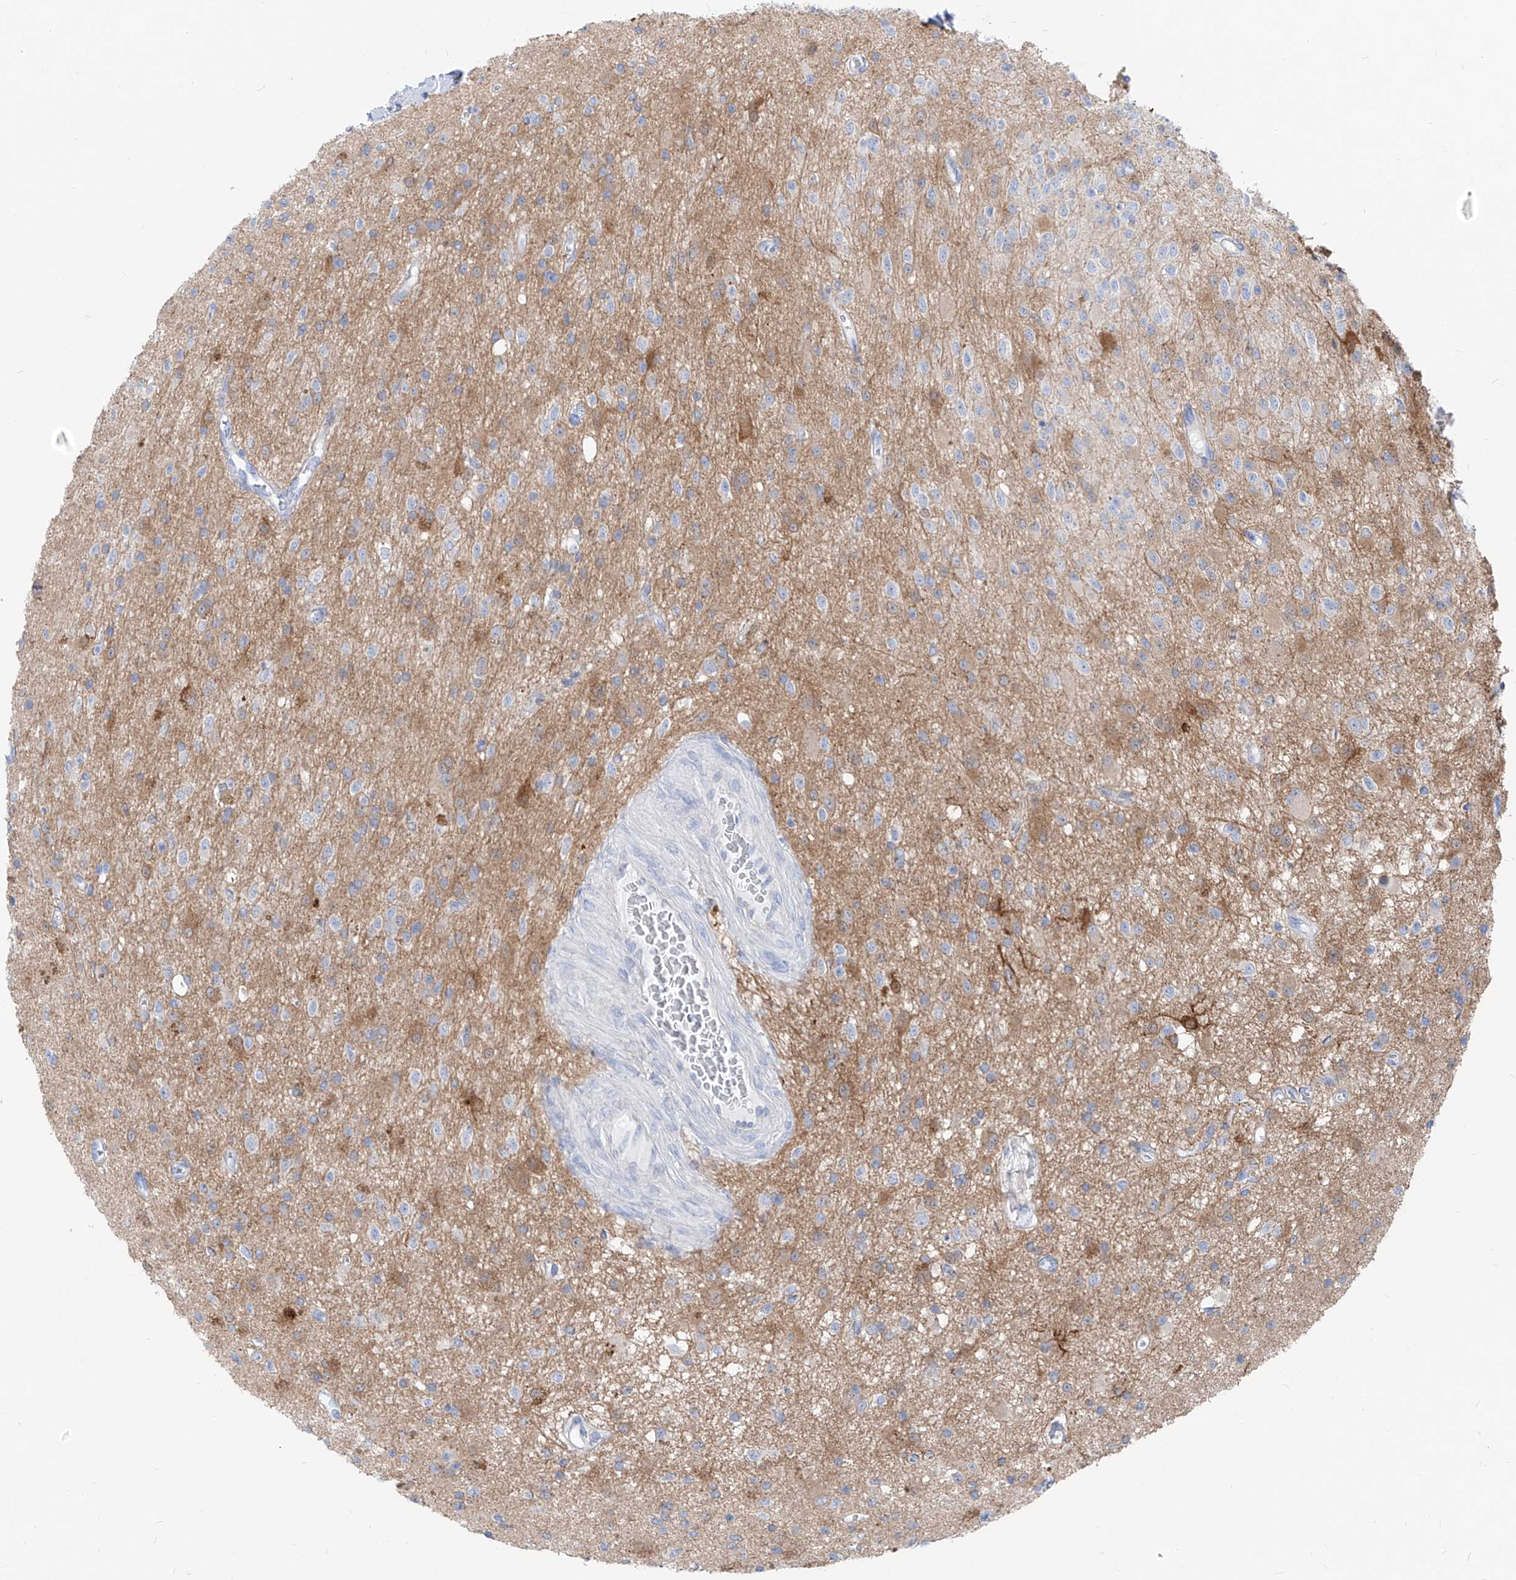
{"staining": {"intensity": "negative", "quantity": "none", "location": "none"}, "tissue": "glioma", "cell_type": "Tumor cells", "image_type": "cancer", "snomed": [{"axis": "morphology", "description": "Glioma, malignant, High grade"}, {"axis": "topography", "description": "Brain"}], "caption": "This is a histopathology image of immunohistochemistry (IHC) staining of malignant high-grade glioma, which shows no staining in tumor cells. Nuclei are stained in blue.", "gene": "UFL1", "patient": {"sex": "male", "age": 34}}